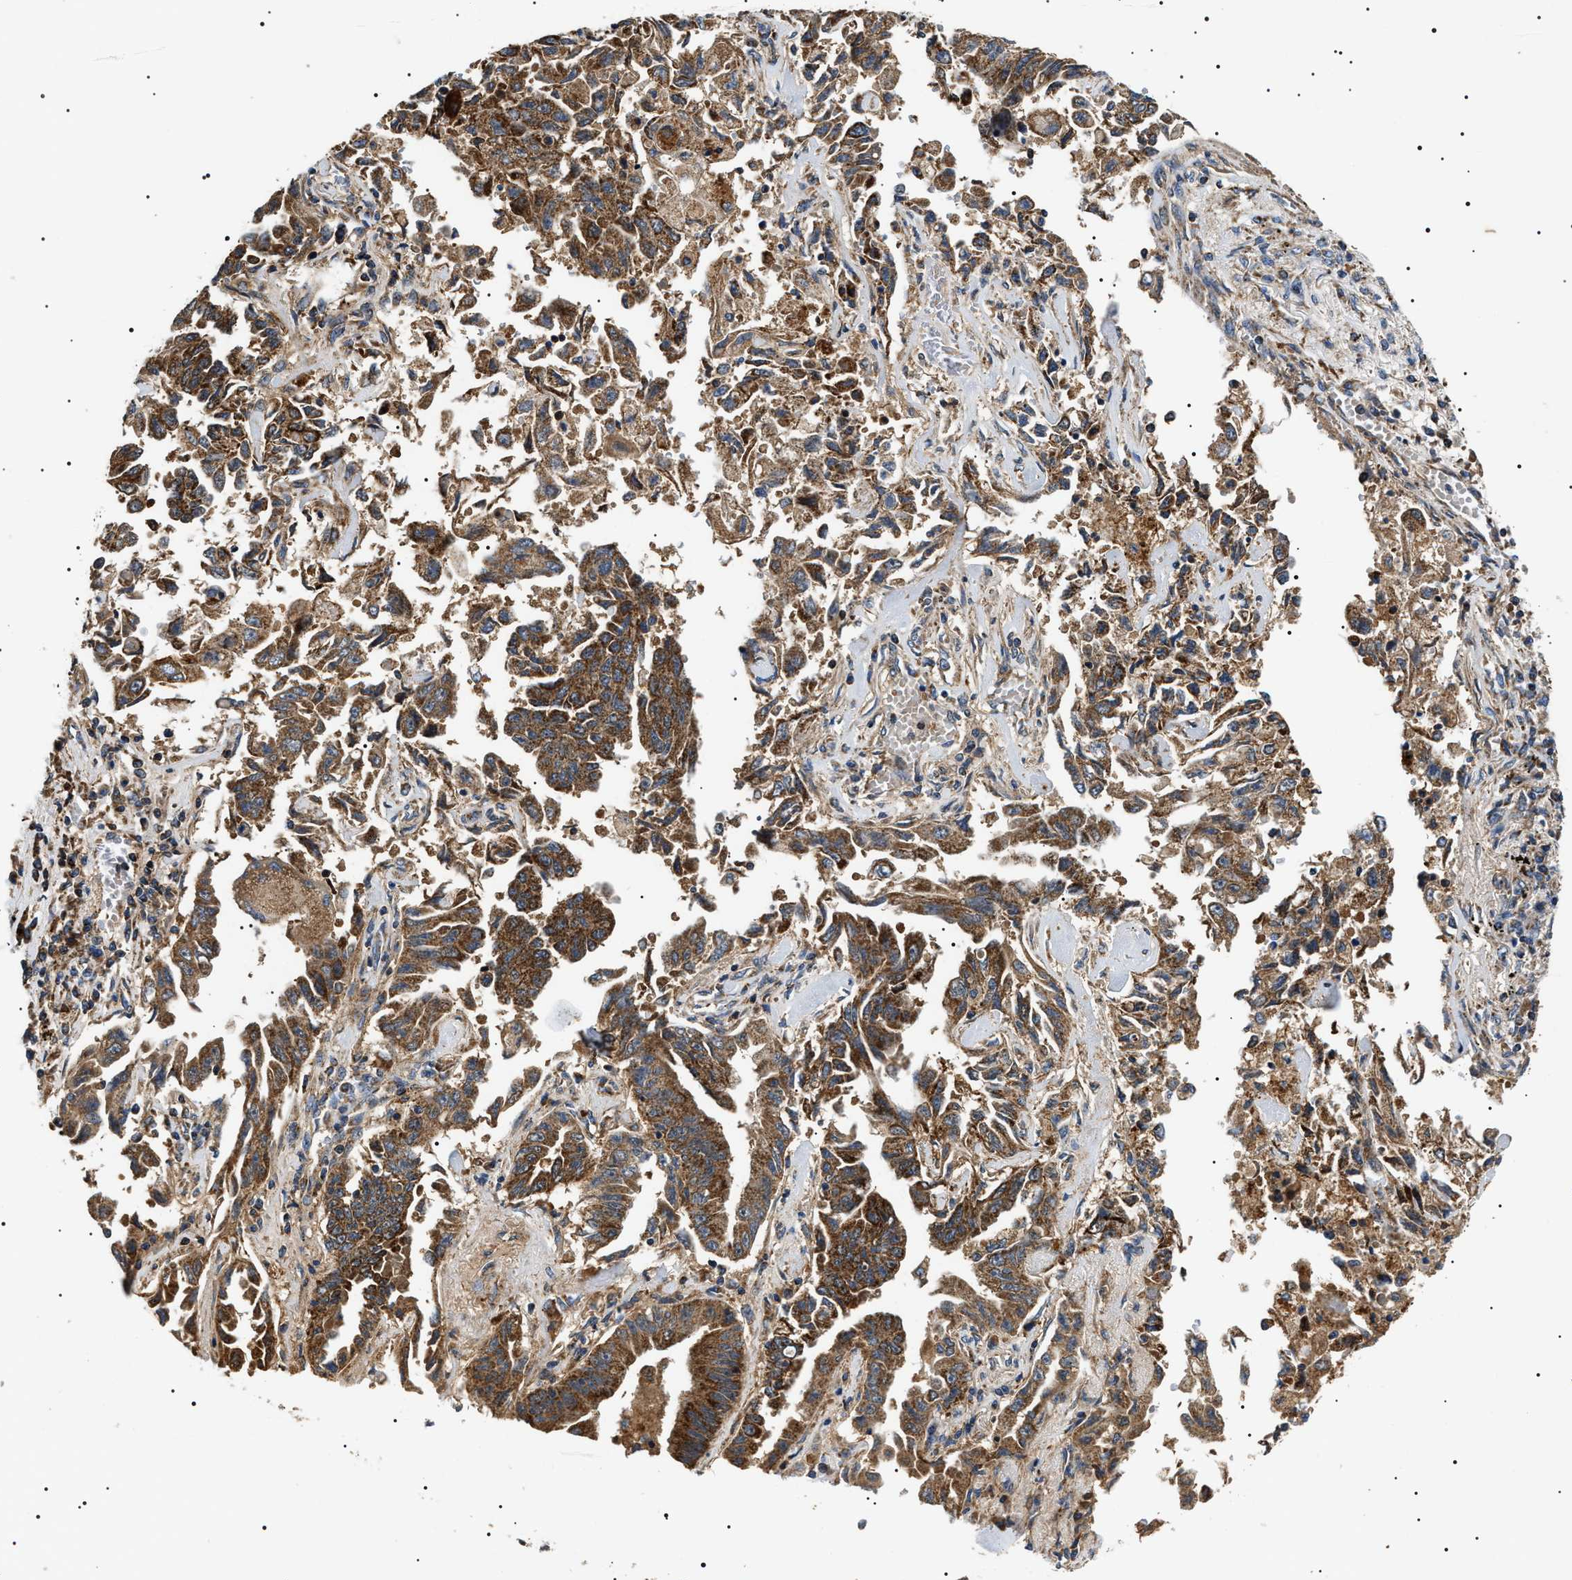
{"staining": {"intensity": "moderate", "quantity": ">75%", "location": "cytoplasmic/membranous"}, "tissue": "lung cancer", "cell_type": "Tumor cells", "image_type": "cancer", "snomed": [{"axis": "morphology", "description": "Adenocarcinoma, NOS"}, {"axis": "topography", "description": "Lung"}], "caption": "Protein expression analysis of lung cancer shows moderate cytoplasmic/membranous expression in about >75% of tumor cells. (IHC, brightfield microscopy, high magnification).", "gene": "OXSM", "patient": {"sex": "female", "age": 51}}